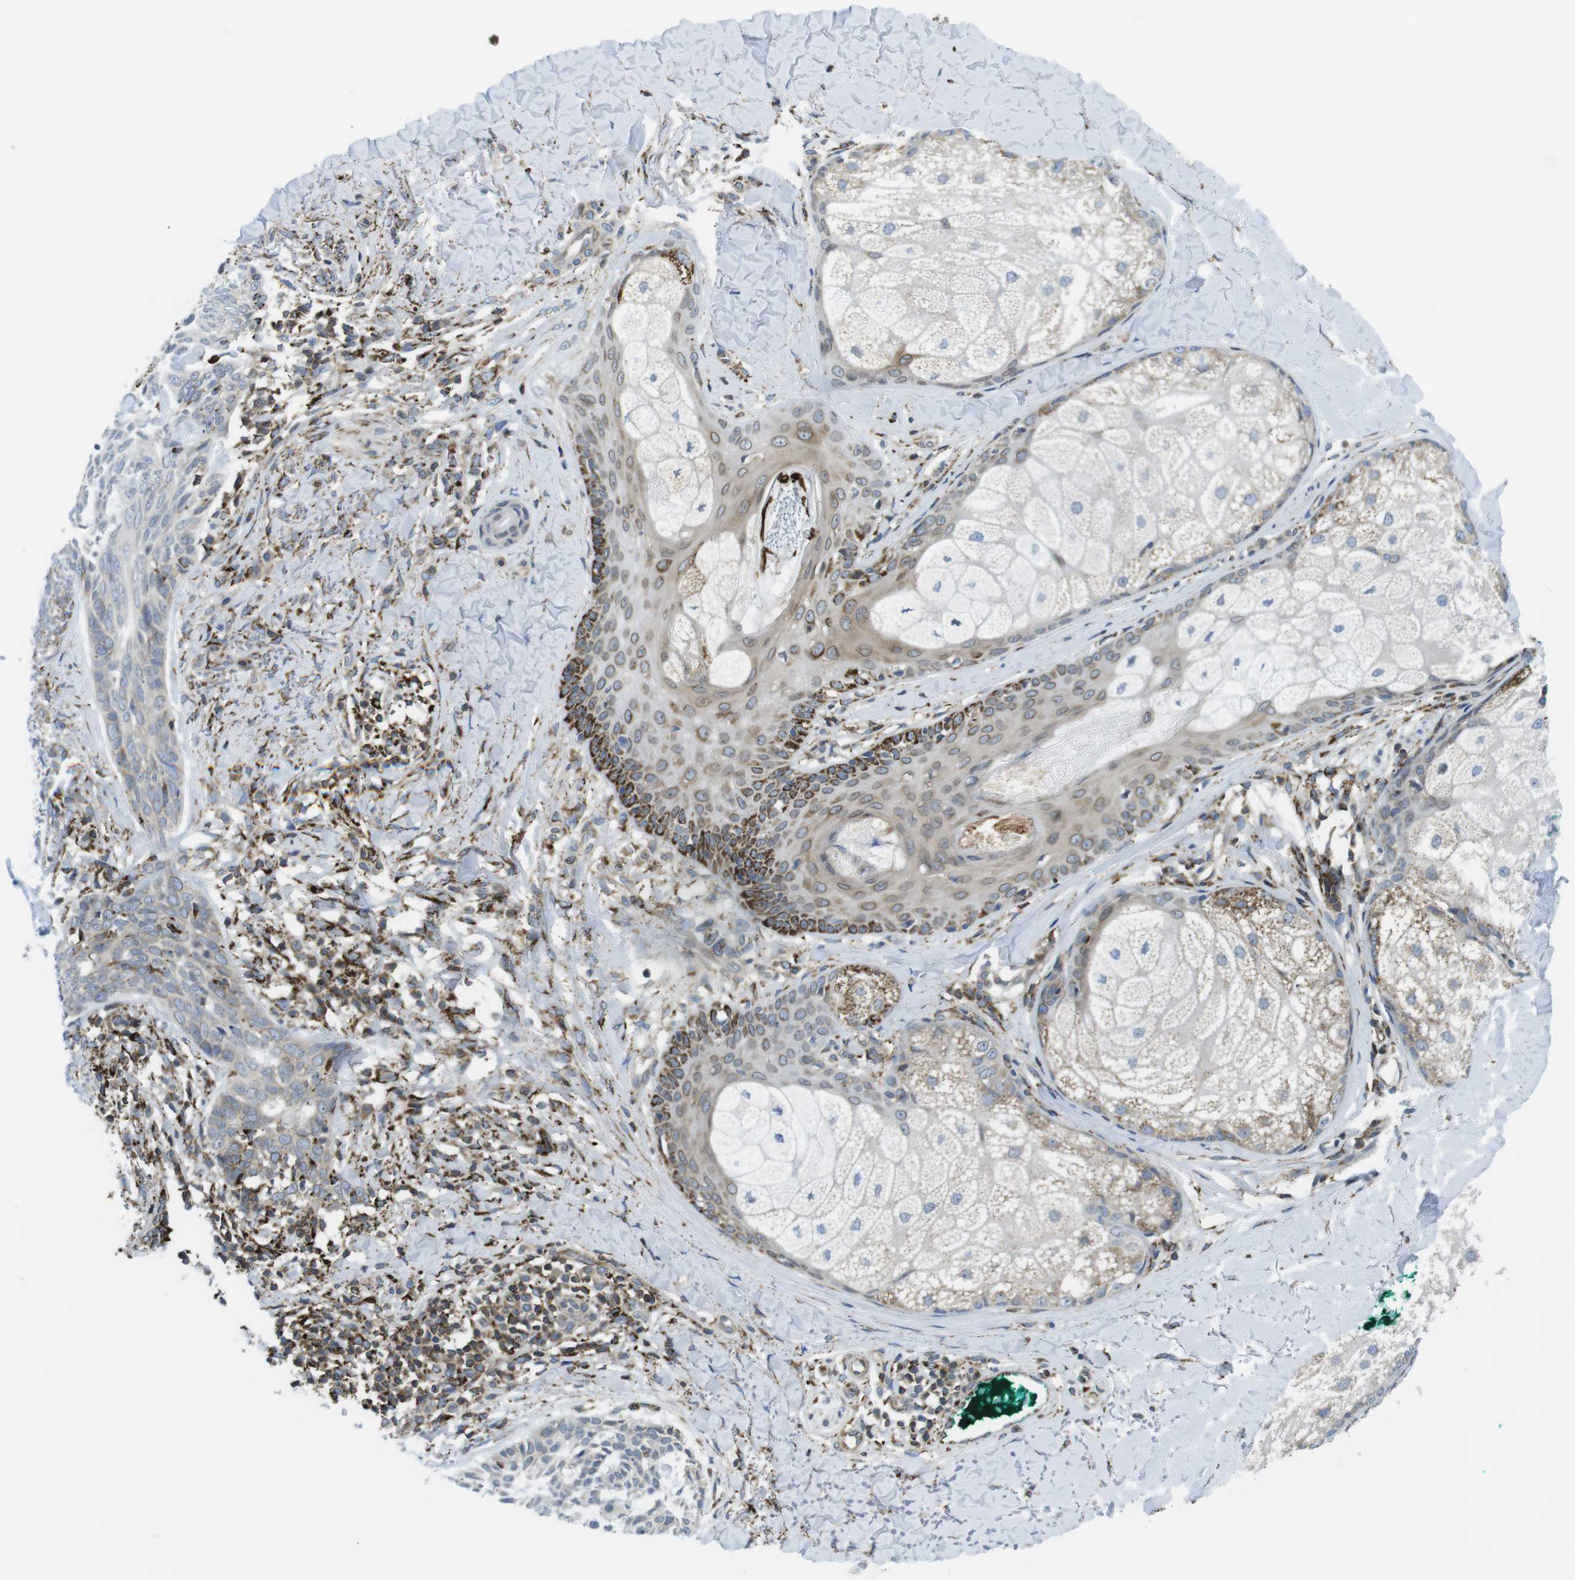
{"staining": {"intensity": "negative", "quantity": "none", "location": "none"}, "tissue": "skin cancer", "cell_type": "Tumor cells", "image_type": "cancer", "snomed": [{"axis": "morphology", "description": "Basal cell carcinoma"}, {"axis": "topography", "description": "Skin"}], "caption": "Immunohistochemistry image of neoplastic tissue: basal cell carcinoma (skin) stained with DAB (3,3'-diaminobenzidine) displays no significant protein positivity in tumor cells.", "gene": "KCNE3", "patient": {"sex": "male", "age": 43}}